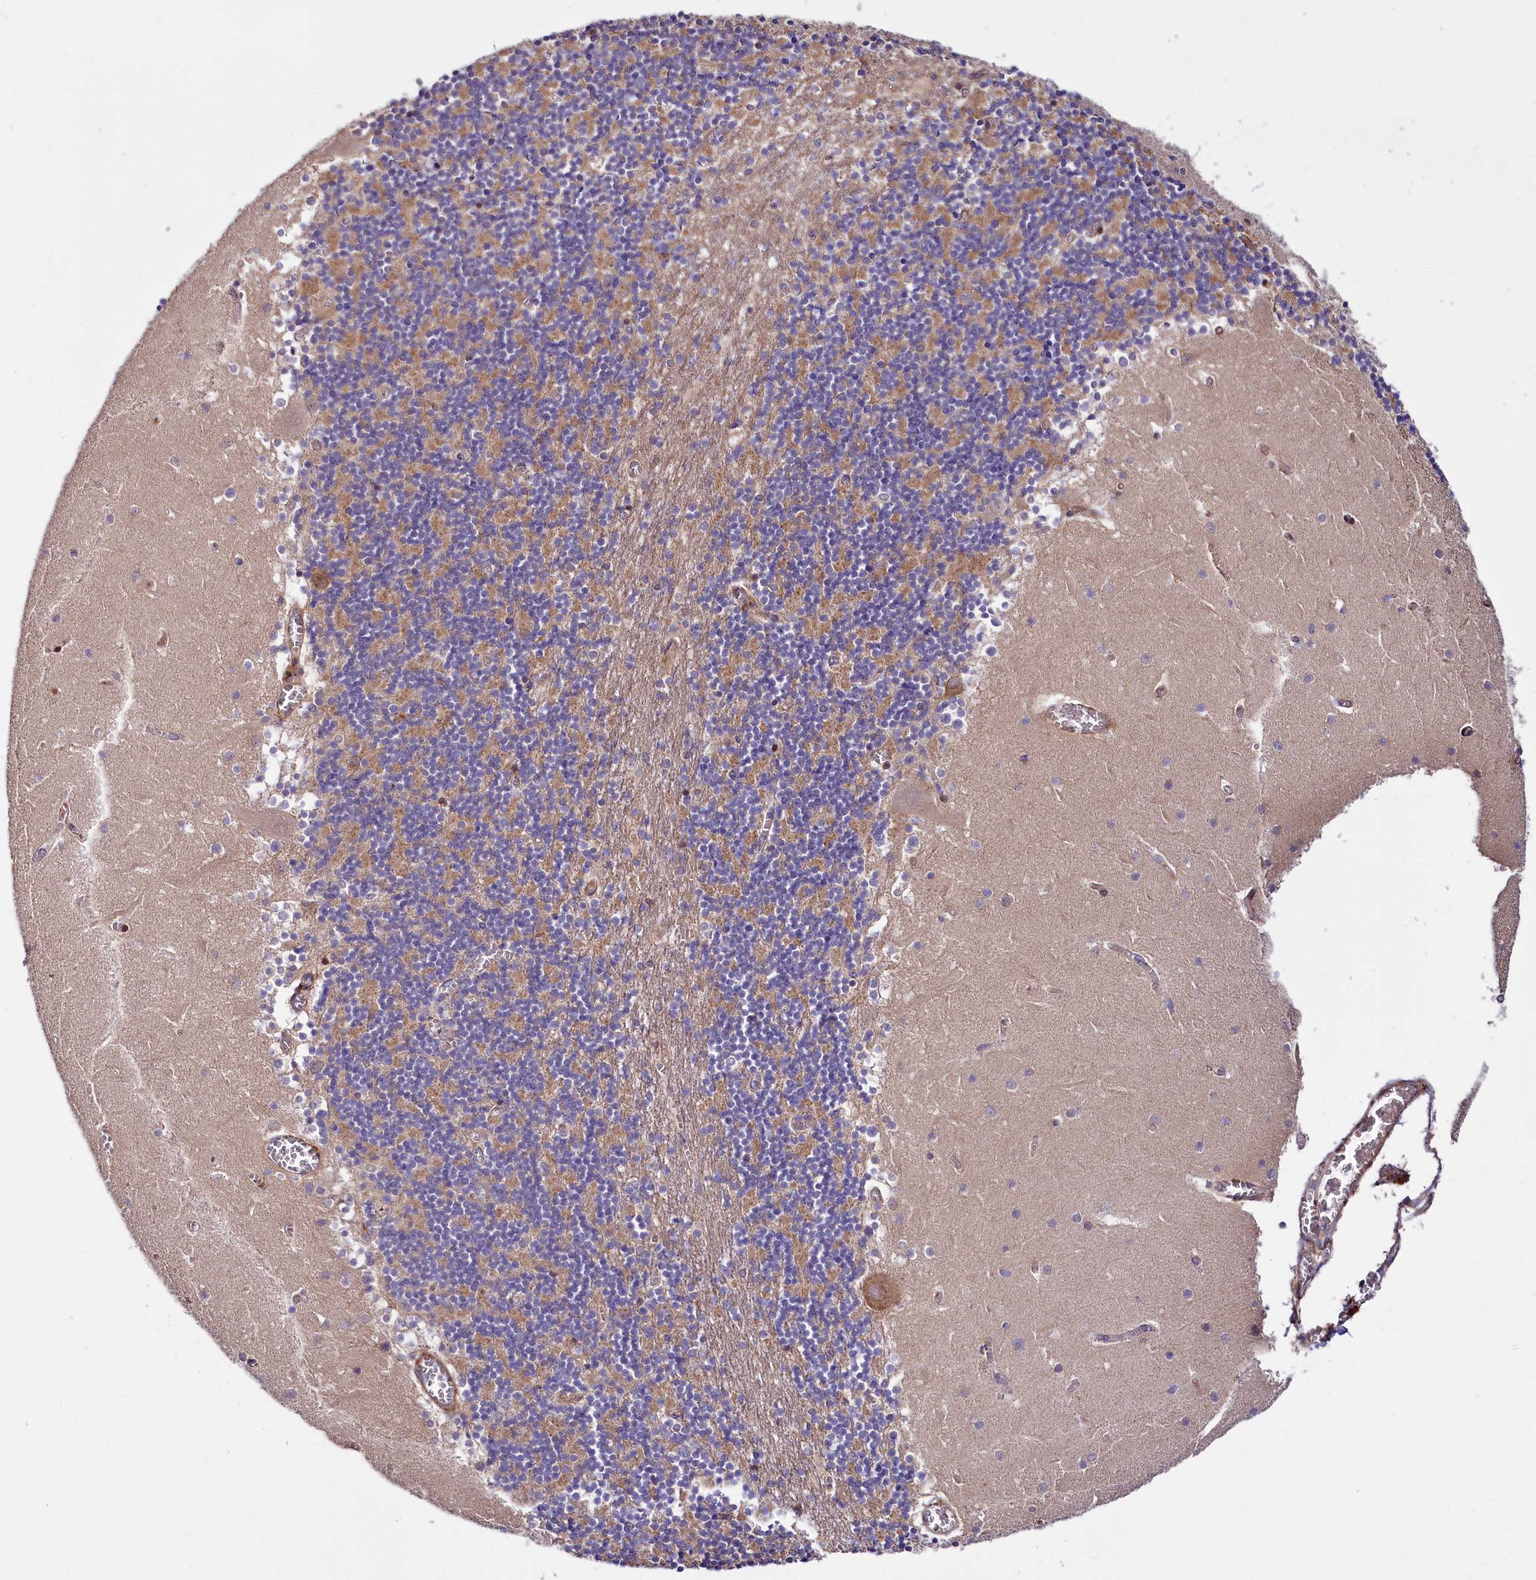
{"staining": {"intensity": "moderate", "quantity": "25%-75%", "location": "cytoplasmic/membranous"}, "tissue": "cerebellum", "cell_type": "Cells in granular layer", "image_type": "normal", "snomed": [{"axis": "morphology", "description": "Normal tissue, NOS"}, {"axis": "topography", "description": "Cerebellum"}], "caption": "Brown immunohistochemical staining in unremarkable cerebellum demonstrates moderate cytoplasmic/membranous expression in about 25%-75% of cells in granular layer. The protein is shown in brown color, while the nuclei are stained blue.", "gene": "PDZRN3", "patient": {"sex": "female", "age": 28}}